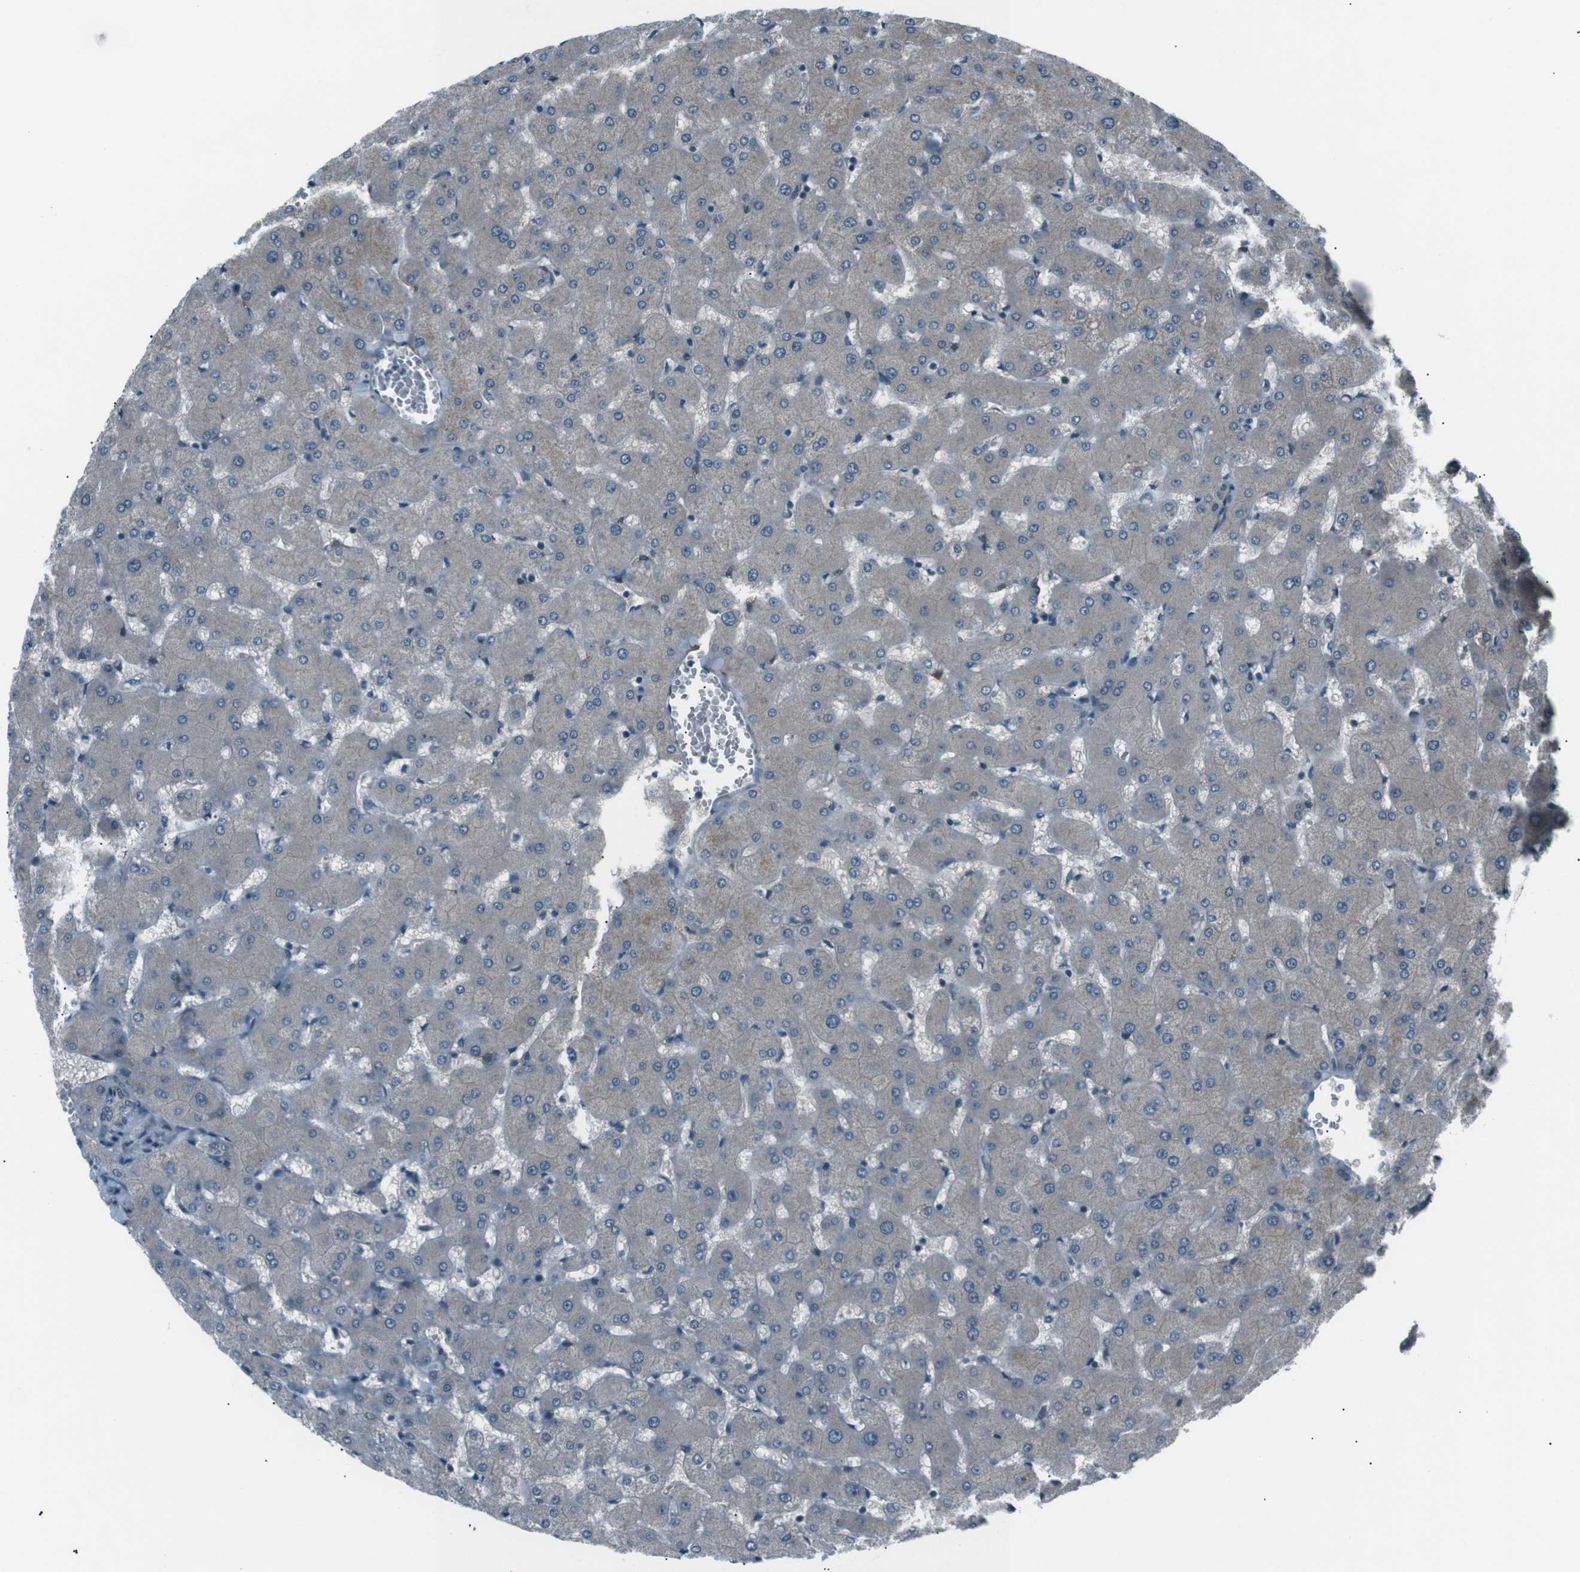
{"staining": {"intensity": "moderate", "quantity": ">75%", "location": "cytoplasmic/membranous"}, "tissue": "liver", "cell_type": "Cholangiocytes", "image_type": "normal", "snomed": [{"axis": "morphology", "description": "Normal tissue, NOS"}, {"axis": "topography", "description": "Liver"}], "caption": "Immunohistochemistry (IHC) (DAB) staining of unremarkable human liver shows moderate cytoplasmic/membranous protein staining in approximately >75% of cholangiocytes. (Brightfield microscopy of DAB IHC at high magnification).", "gene": "PDLIM5", "patient": {"sex": "female", "age": 63}}